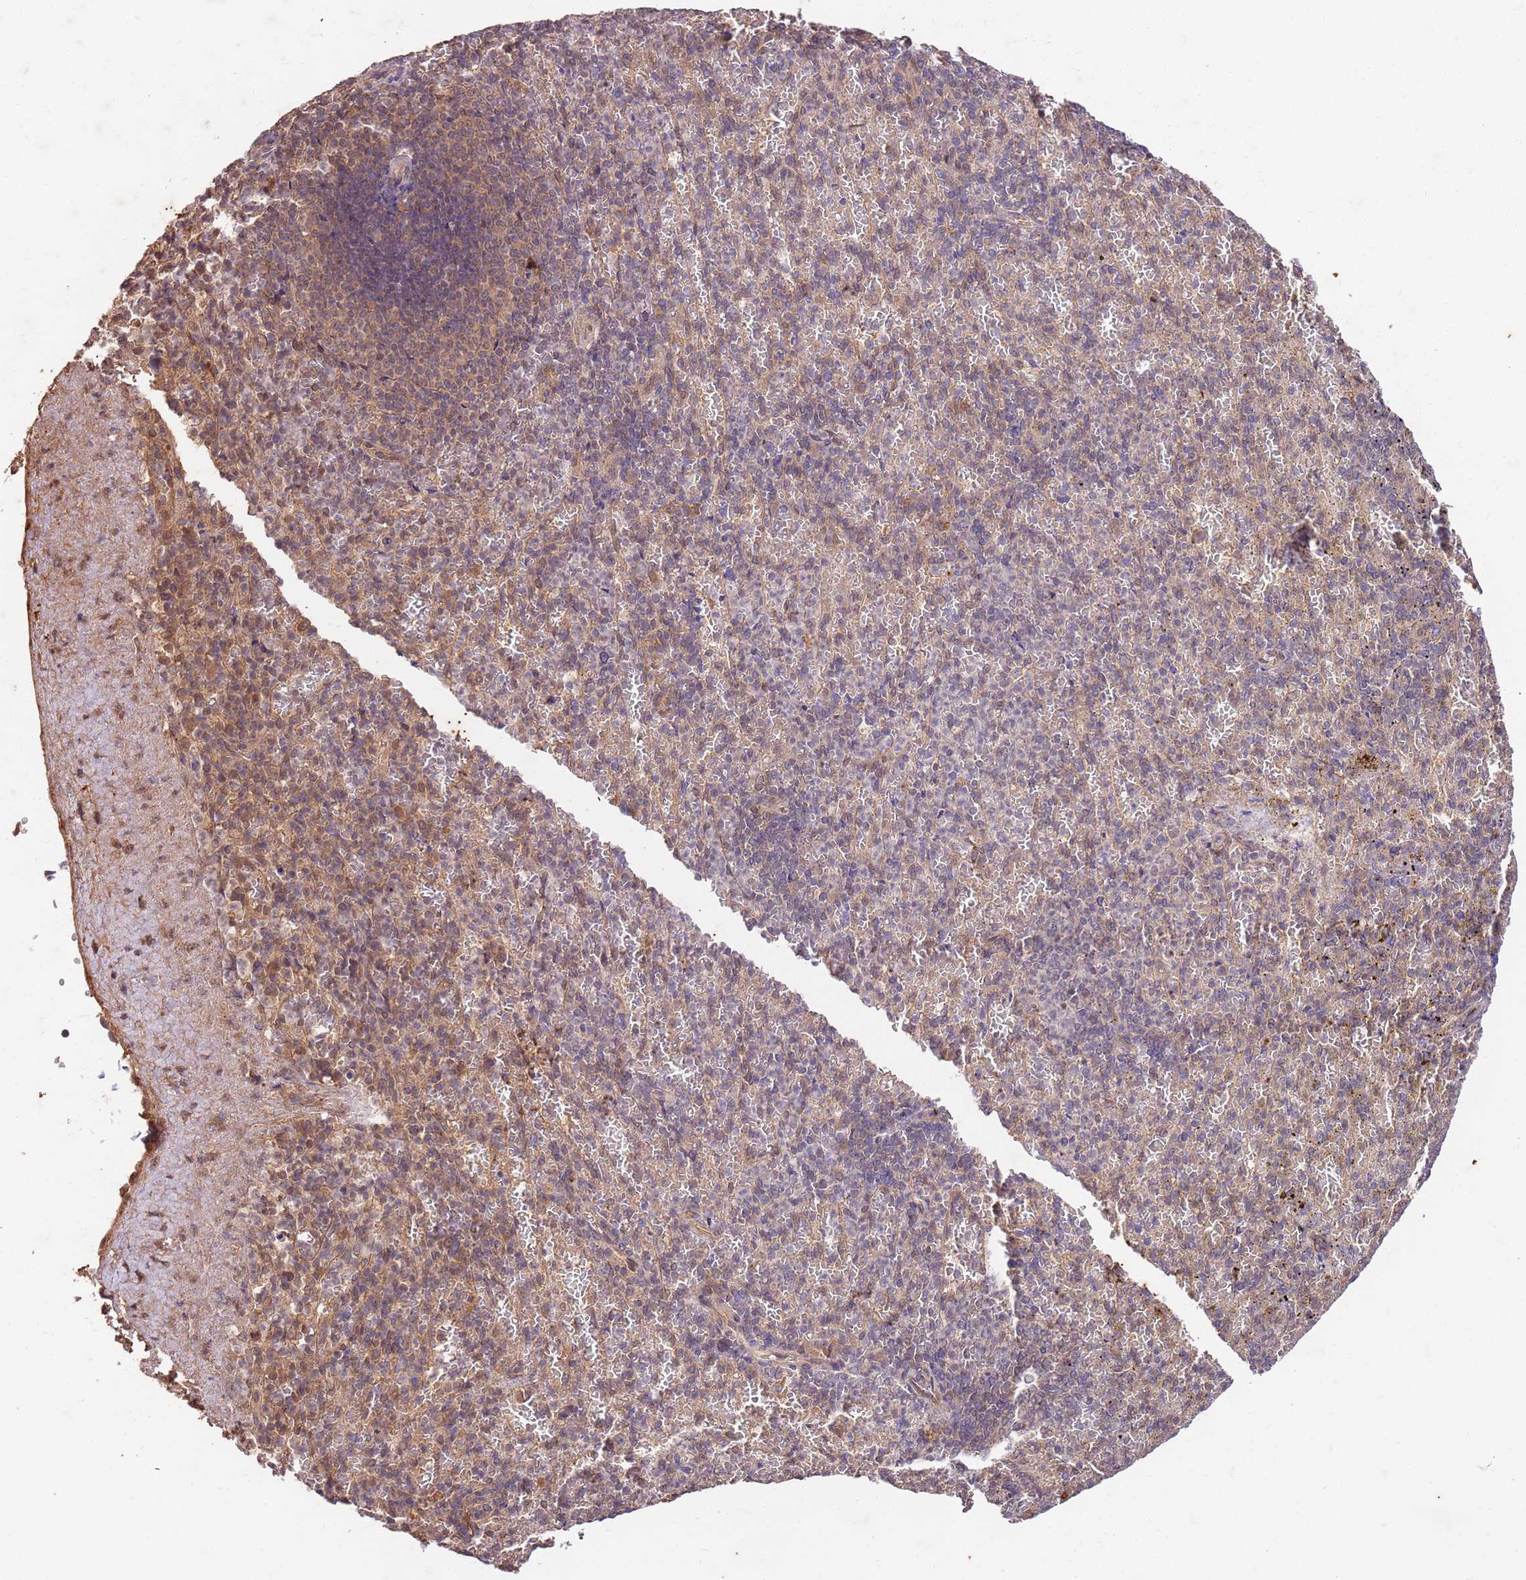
{"staining": {"intensity": "moderate", "quantity": "<25%", "location": "nuclear"}, "tissue": "spleen", "cell_type": "Cells in red pulp", "image_type": "normal", "snomed": [{"axis": "morphology", "description": "Normal tissue, NOS"}, {"axis": "topography", "description": "Spleen"}], "caption": "This image displays benign spleen stained with immunohistochemistry (IHC) to label a protein in brown. The nuclear of cells in red pulp show moderate positivity for the protein. Nuclei are counter-stained blue.", "gene": "UBE3A", "patient": {"sex": "female", "age": 74}}